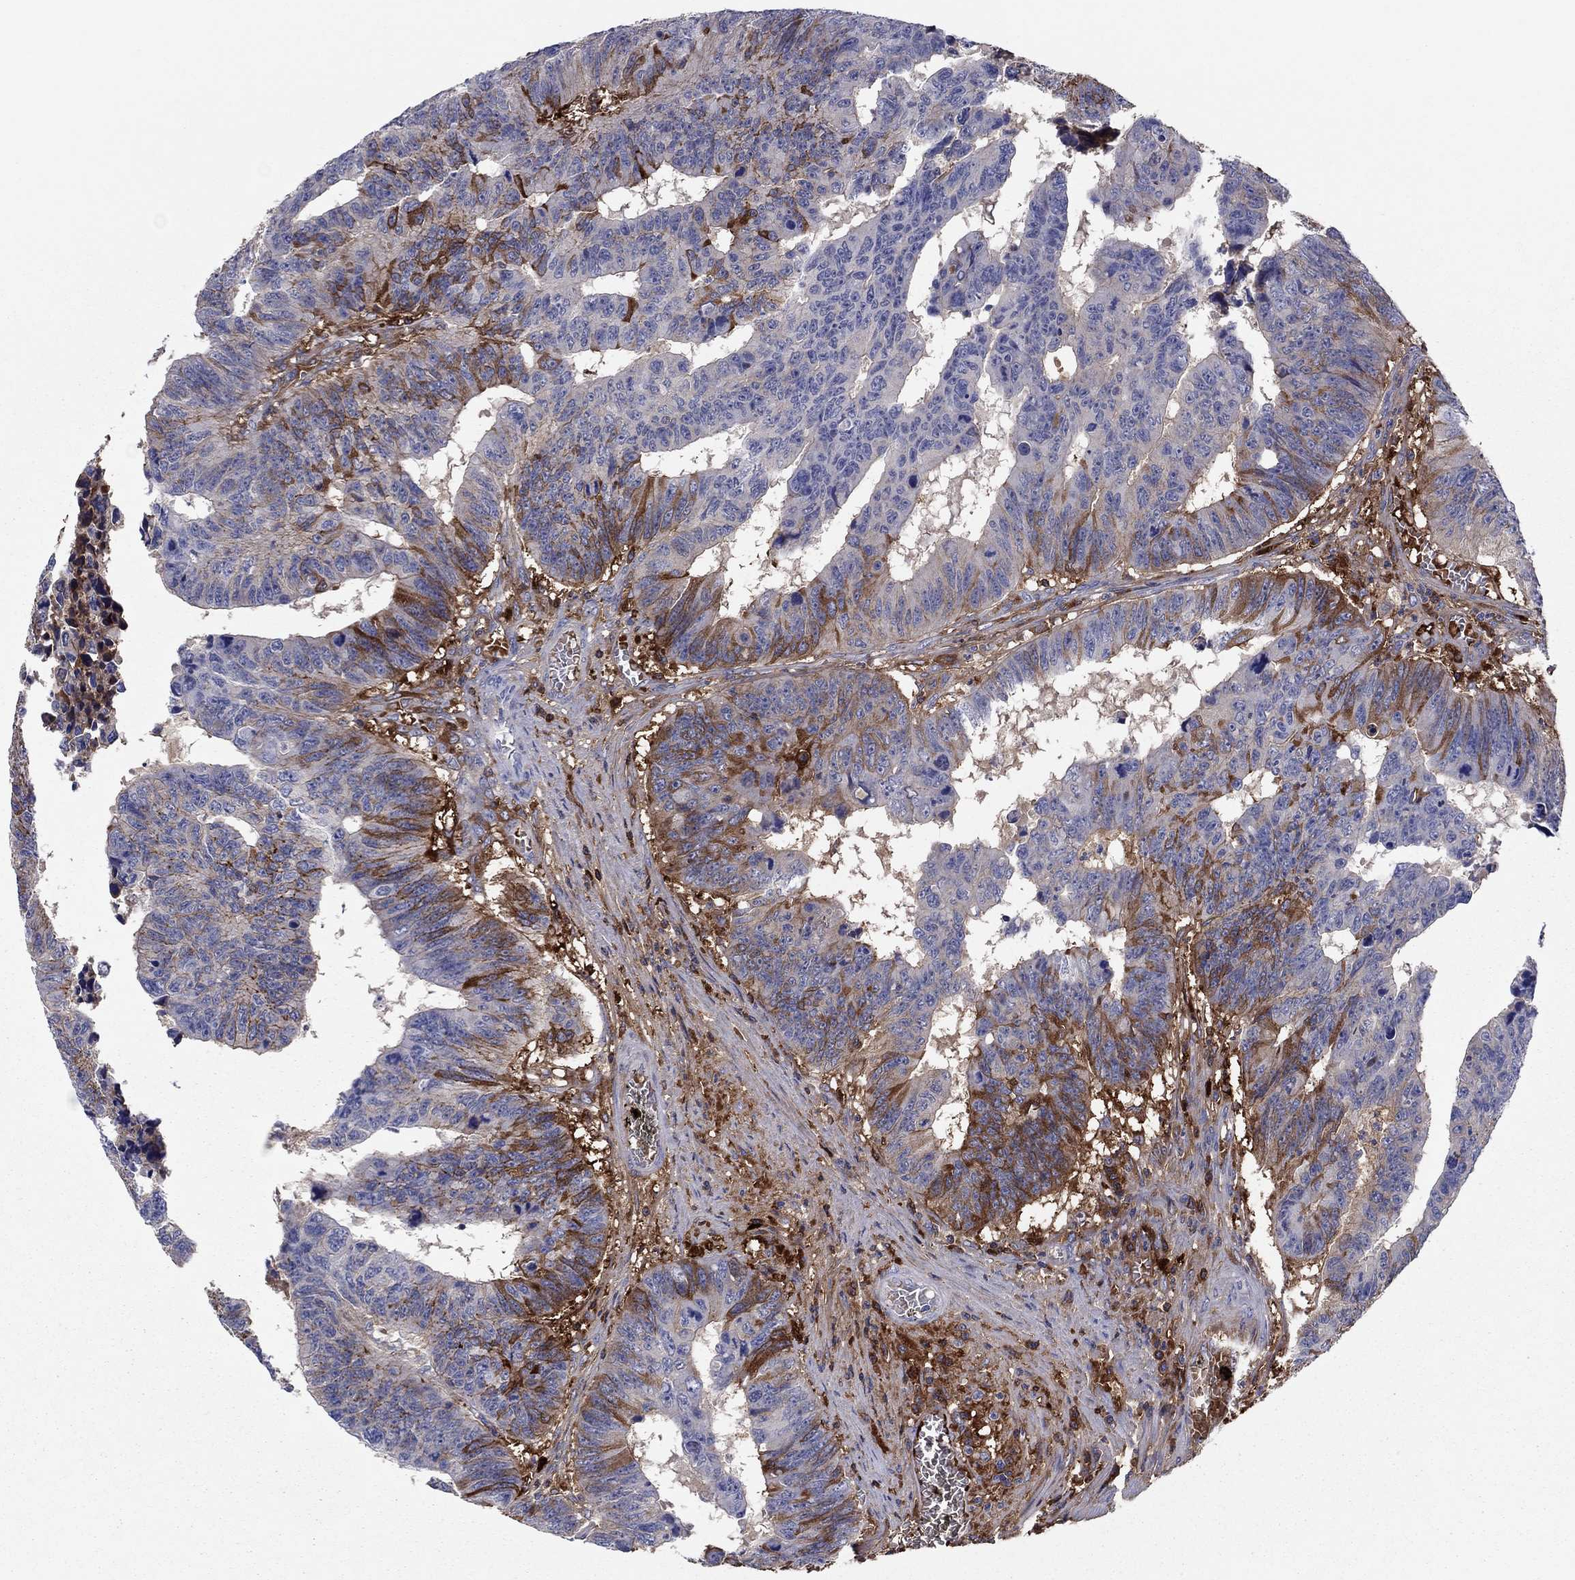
{"staining": {"intensity": "strong", "quantity": "<25%", "location": "cytoplasmic/membranous"}, "tissue": "colorectal cancer", "cell_type": "Tumor cells", "image_type": "cancer", "snomed": [{"axis": "morphology", "description": "Adenocarcinoma, NOS"}, {"axis": "topography", "description": "Appendix"}, {"axis": "topography", "description": "Colon"}, {"axis": "topography", "description": "Cecum"}, {"axis": "topography", "description": "Colon asc"}], "caption": "Strong cytoplasmic/membranous positivity is appreciated in about <25% of tumor cells in colorectal cancer (adenocarcinoma).", "gene": "HPX", "patient": {"sex": "female", "age": 85}}